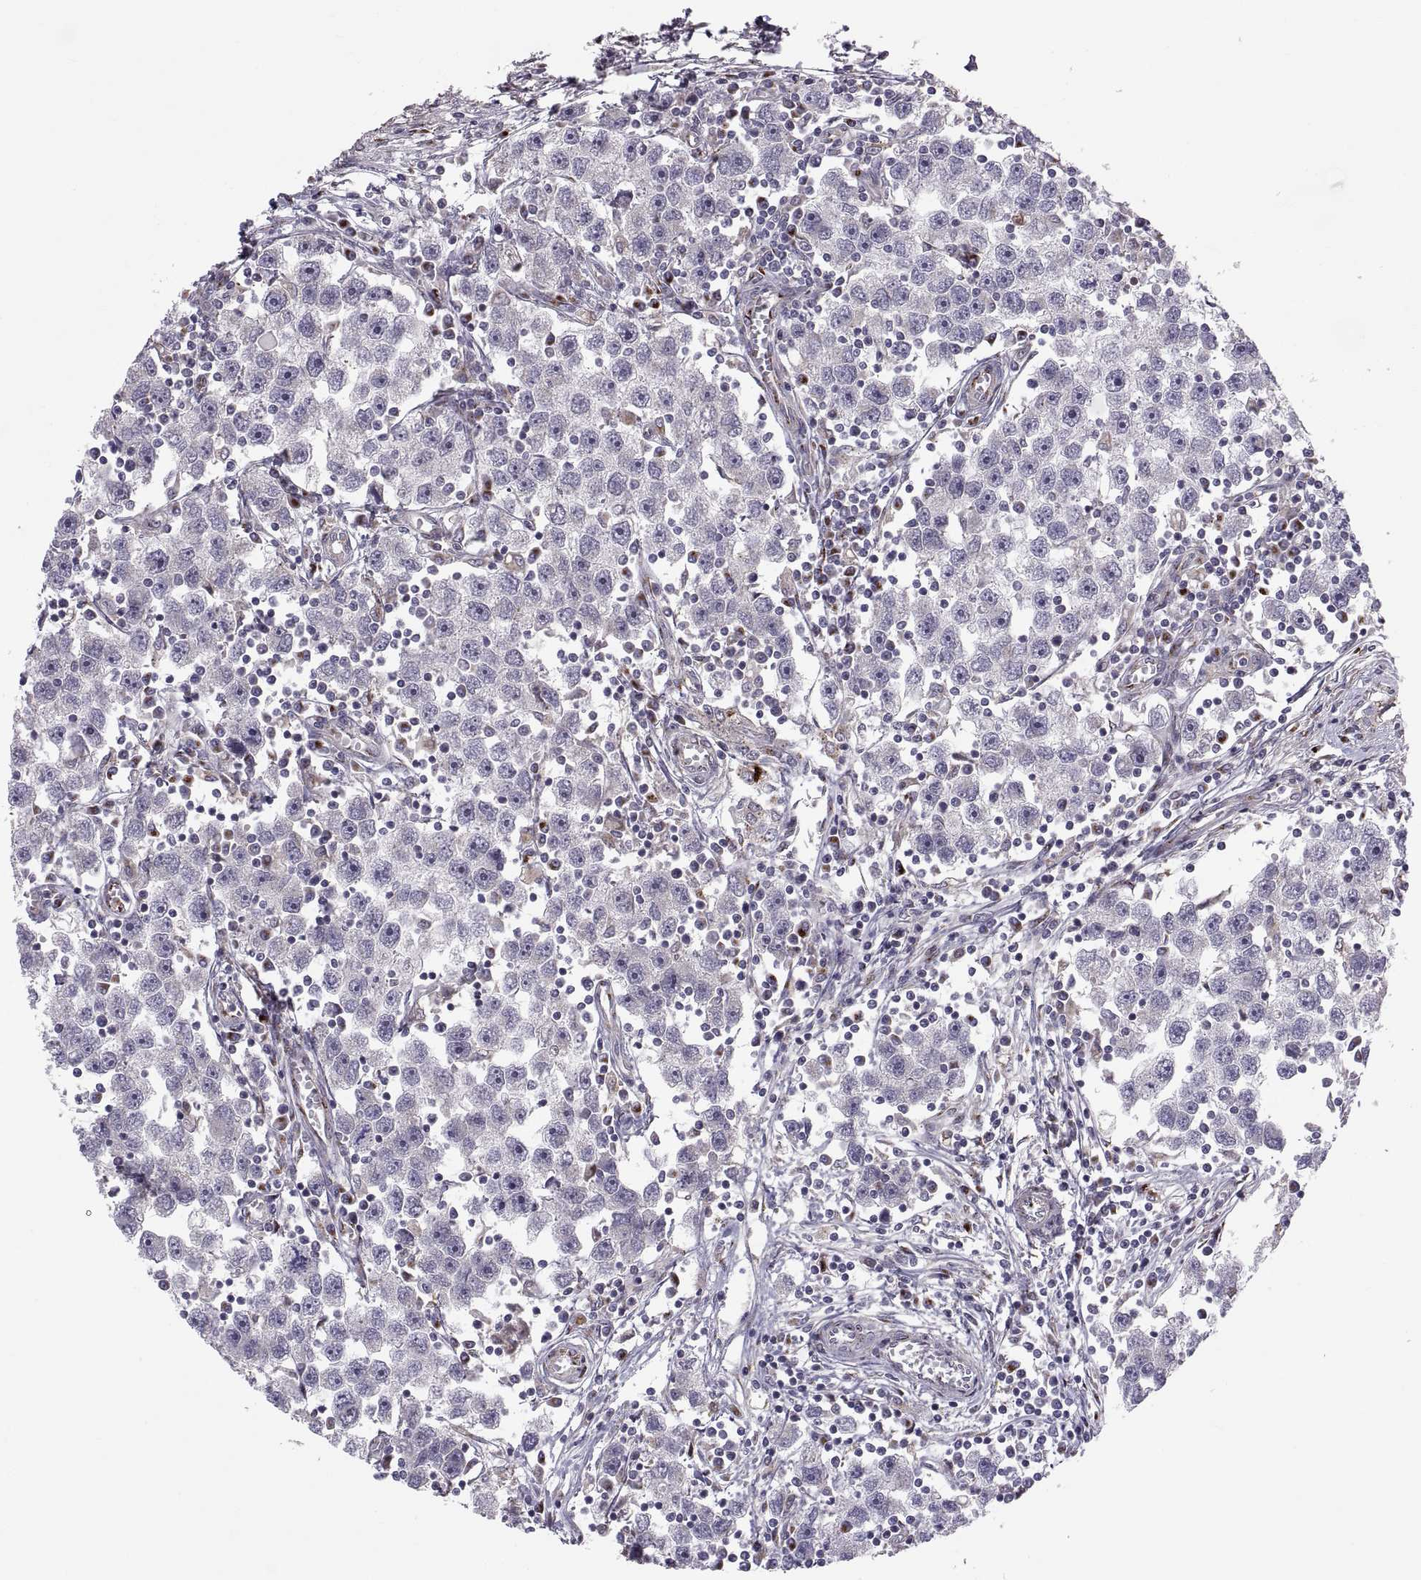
{"staining": {"intensity": "negative", "quantity": "none", "location": "none"}, "tissue": "testis cancer", "cell_type": "Tumor cells", "image_type": "cancer", "snomed": [{"axis": "morphology", "description": "Seminoma, NOS"}, {"axis": "topography", "description": "Testis"}], "caption": "An immunohistochemistry (IHC) micrograph of testis cancer is shown. There is no staining in tumor cells of testis cancer.", "gene": "TESC", "patient": {"sex": "male", "age": 30}}